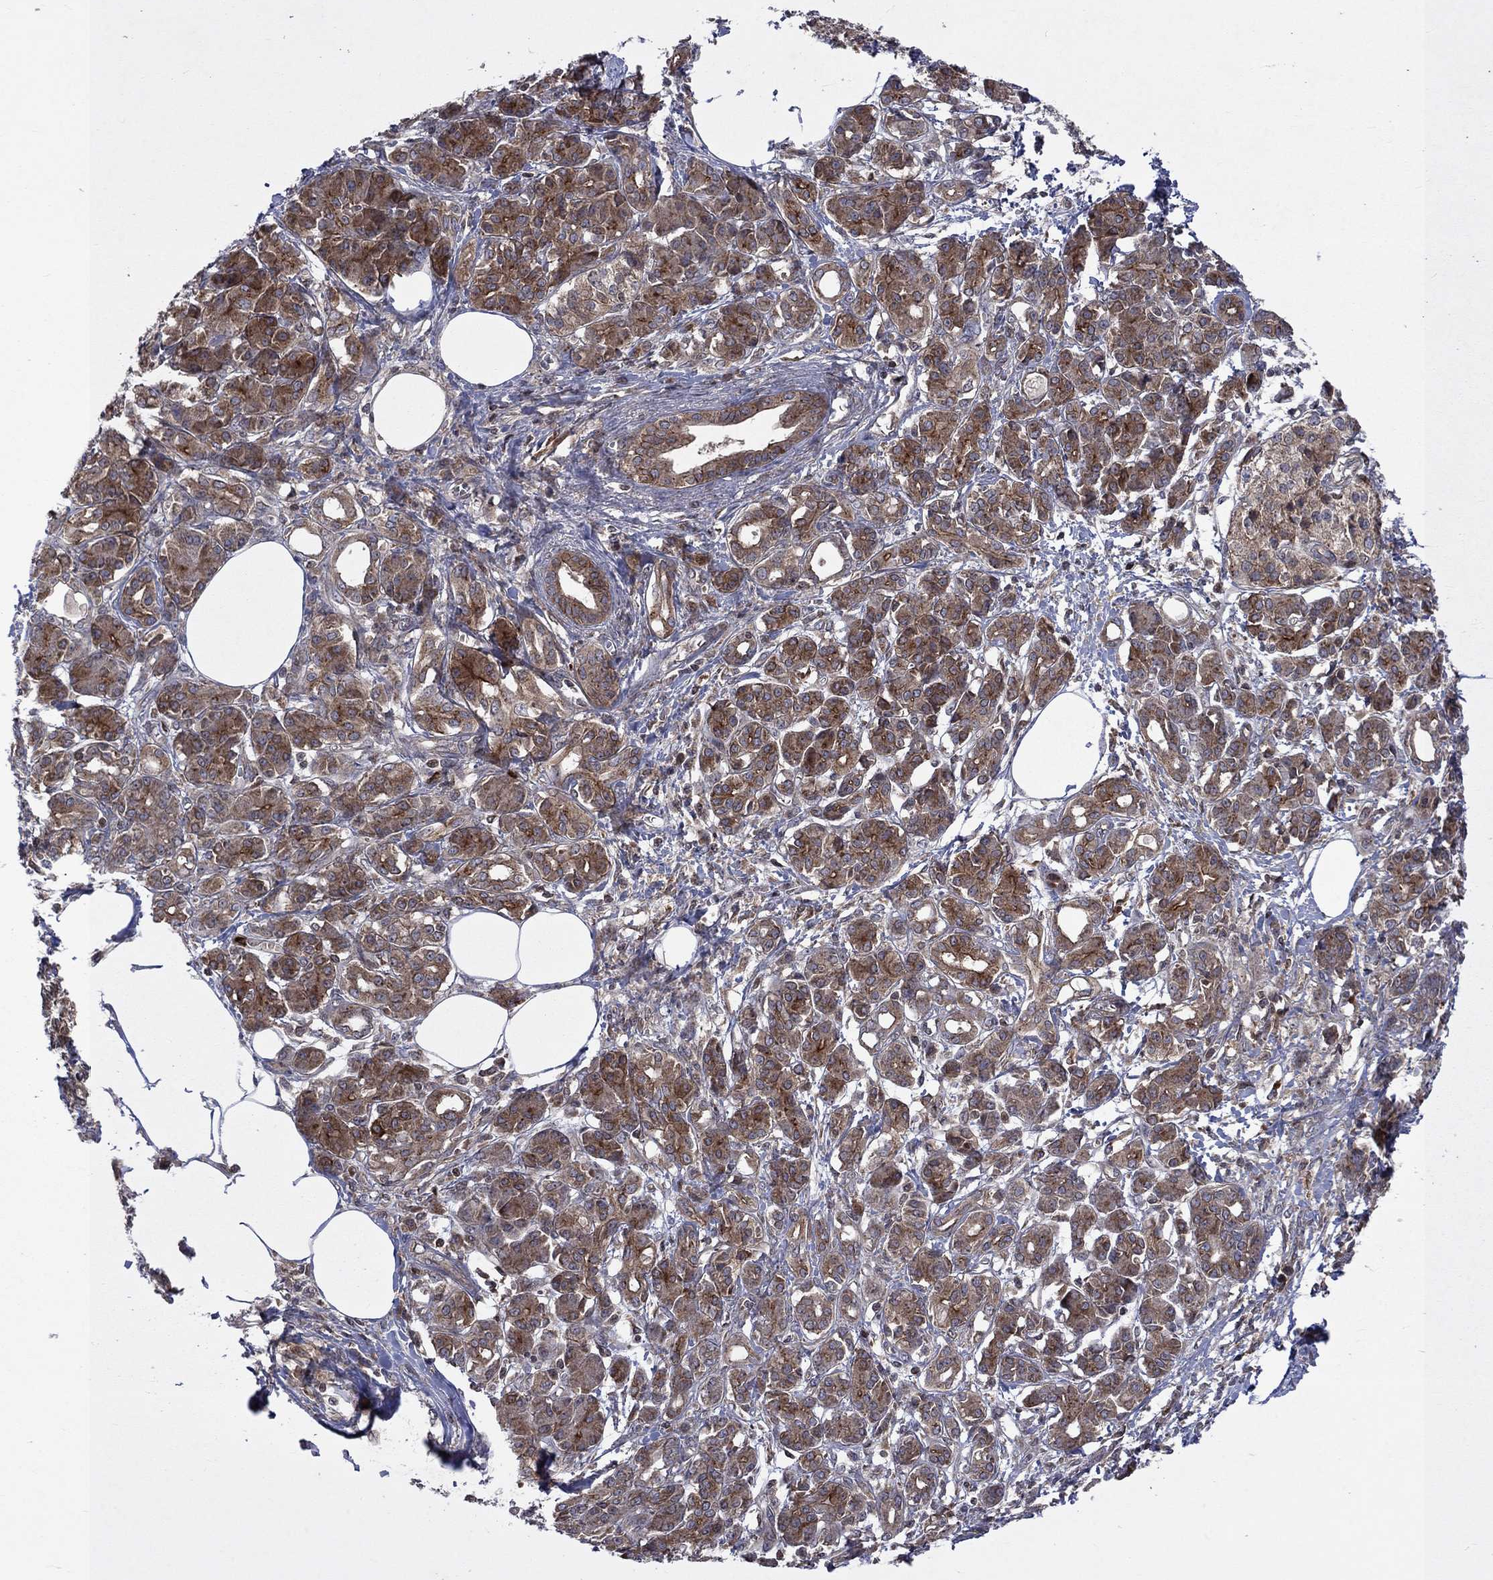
{"staining": {"intensity": "moderate", "quantity": ">75%", "location": "cytoplasmic/membranous"}, "tissue": "pancreatic cancer", "cell_type": "Tumor cells", "image_type": "cancer", "snomed": [{"axis": "morphology", "description": "Adenocarcinoma, NOS"}, {"axis": "topography", "description": "Pancreas"}], "caption": "About >75% of tumor cells in pancreatic cancer demonstrate moderate cytoplasmic/membranous protein staining as visualized by brown immunohistochemical staining.", "gene": "TMEM33", "patient": {"sex": "female", "age": 73}}